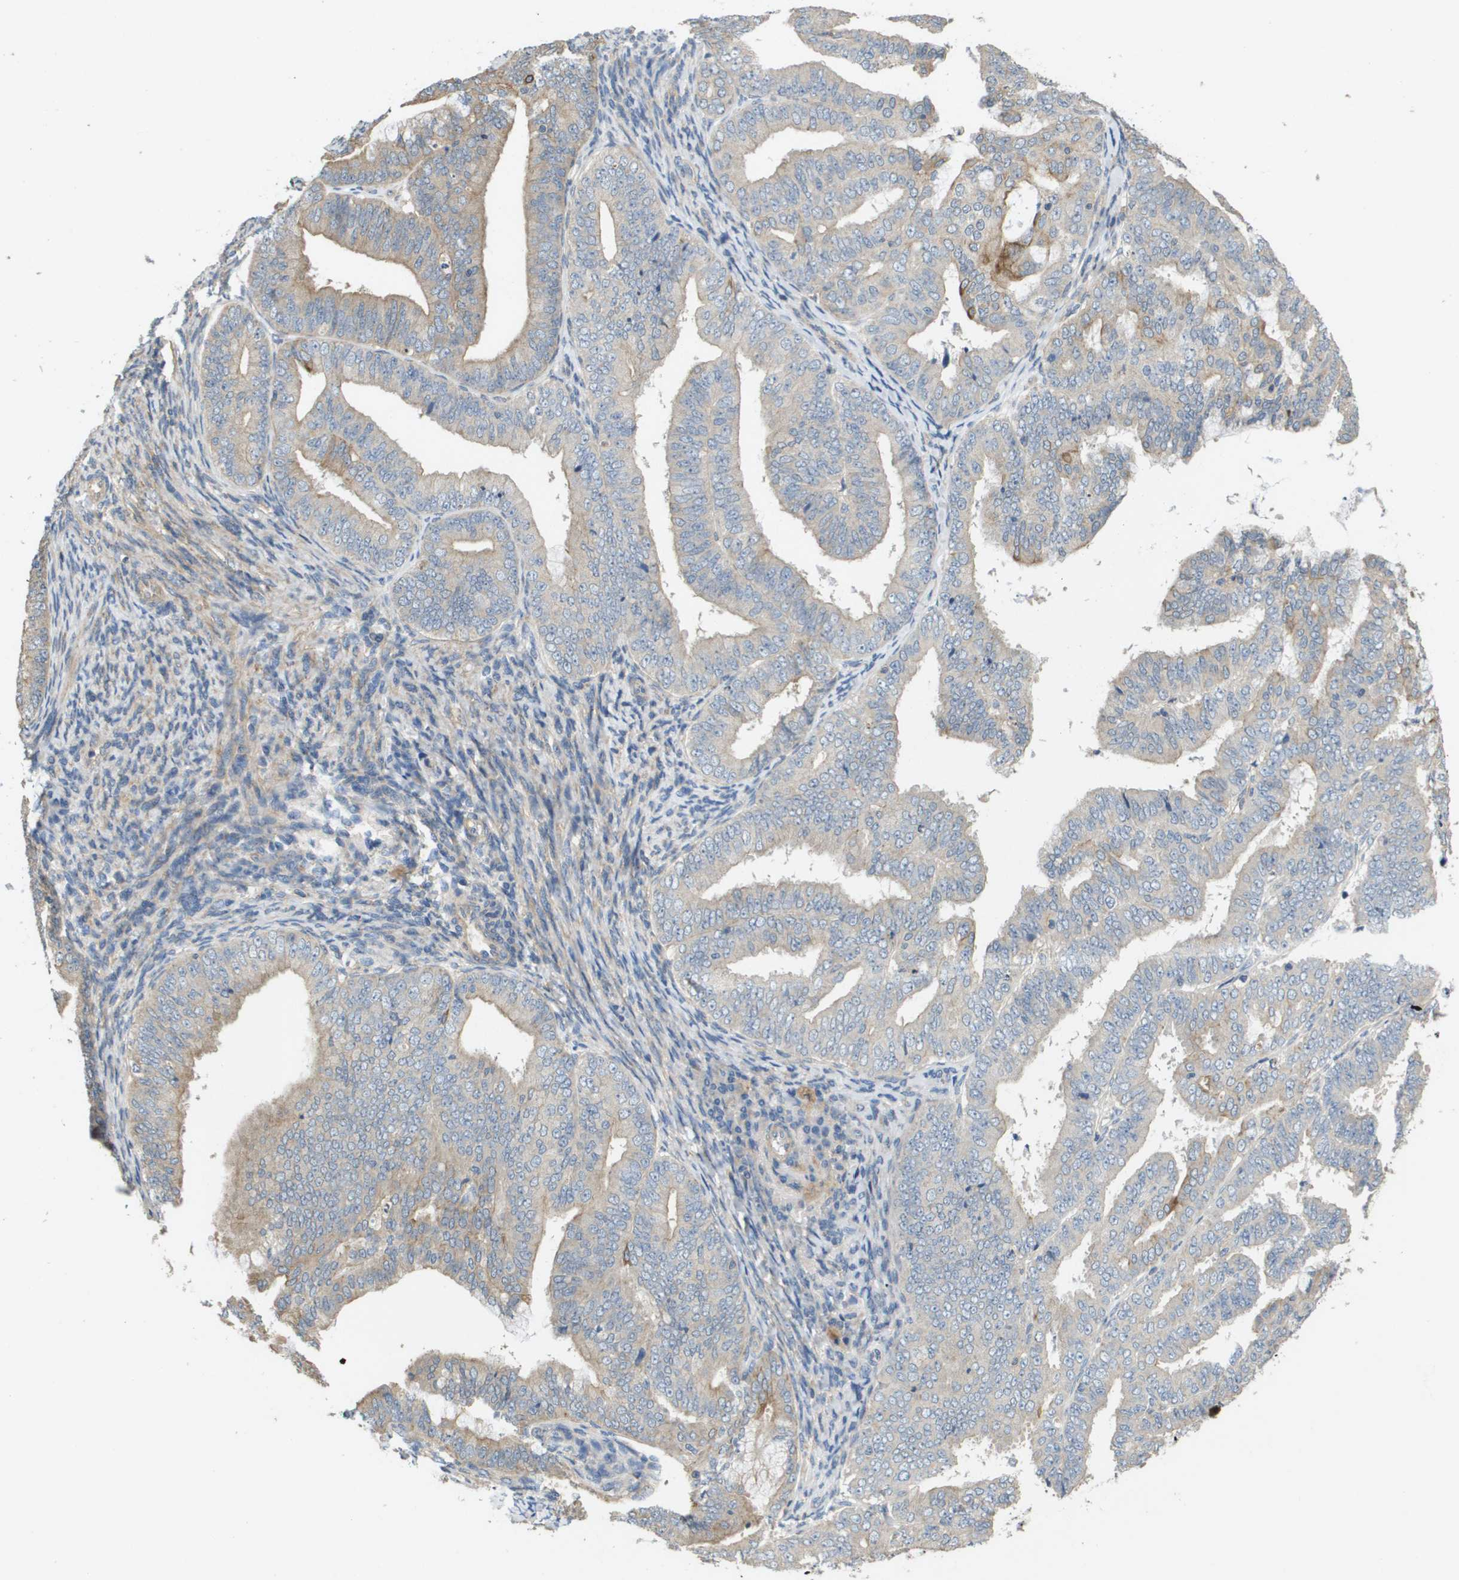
{"staining": {"intensity": "weak", "quantity": "<25%", "location": "cytoplasmic/membranous"}, "tissue": "endometrial cancer", "cell_type": "Tumor cells", "image_type": "cancer", "snomed": [{"axis": "morphology", "description": "Adenocarcinoma, NOS"}, {"axis": "topography", "description": "Endometrium"}], "caption": "The micrograph demonstrates no staining of tumor cells in endometrial adenocarcinoma.", "gene": "KRT23", "patient": {"sex": "female", "age": 63}}